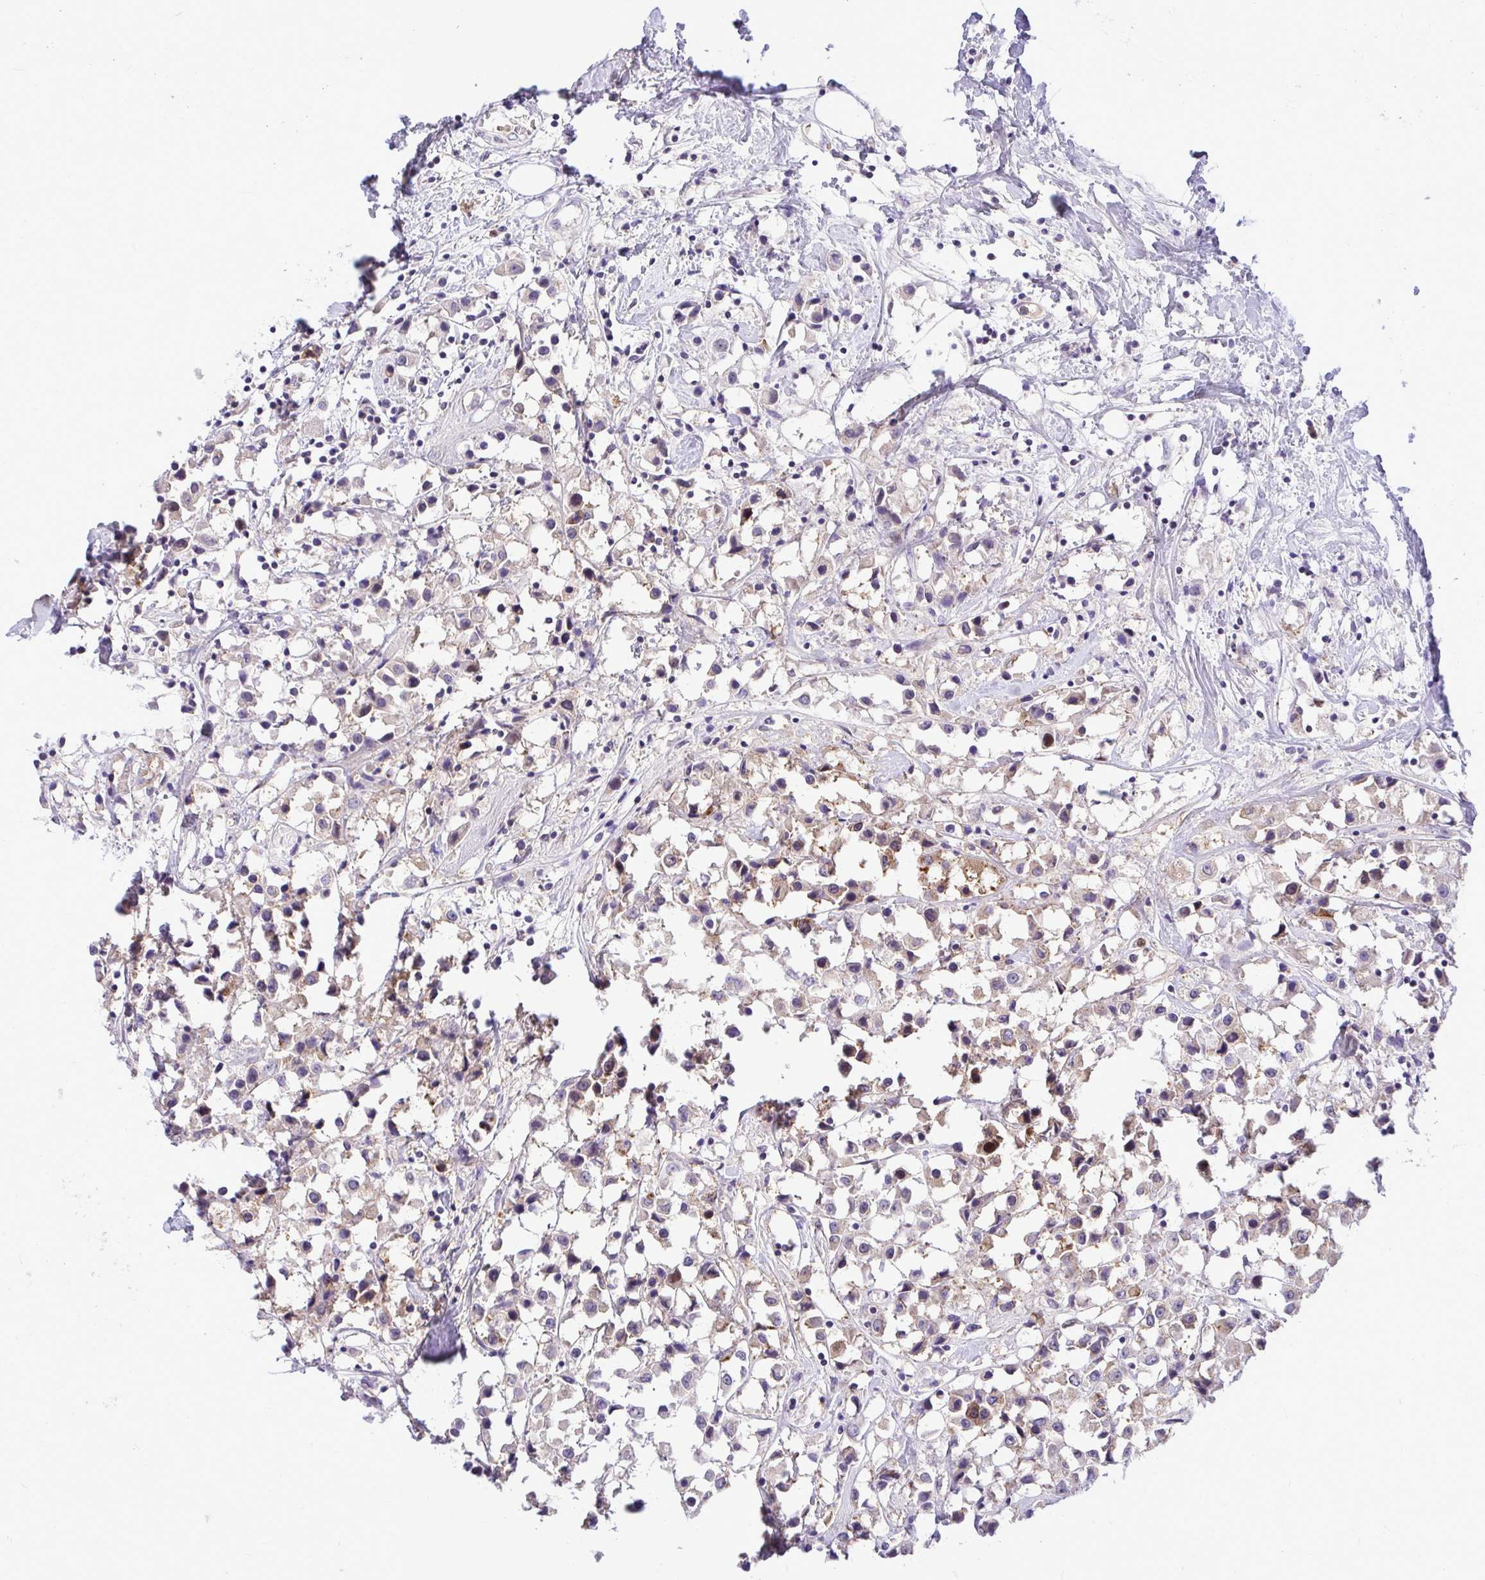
{"staining": {"intensity": "weak", "quantity": "<25%", "location": "cytoplasmic/membranous"}, "tissue": "breast cancer", "cell_type": "Tumor cells", "image_type": "cancer", "snomed": [{"axis": "morphology", "description": "Duct carcinoma"}, {"axis": "topography", "description": "Breast"}], "caption": "DAB (3,3'-diaminobenzidine) immunohistochemical staining of breast cancer displays no significant positivity in tumor cells. (DAB (3,3'-diaminobenzidine) immunohistochemistry with hematoxylin counter stain).", "gene": "CDC20", "patient": {"sex": "female", "age": 61}}